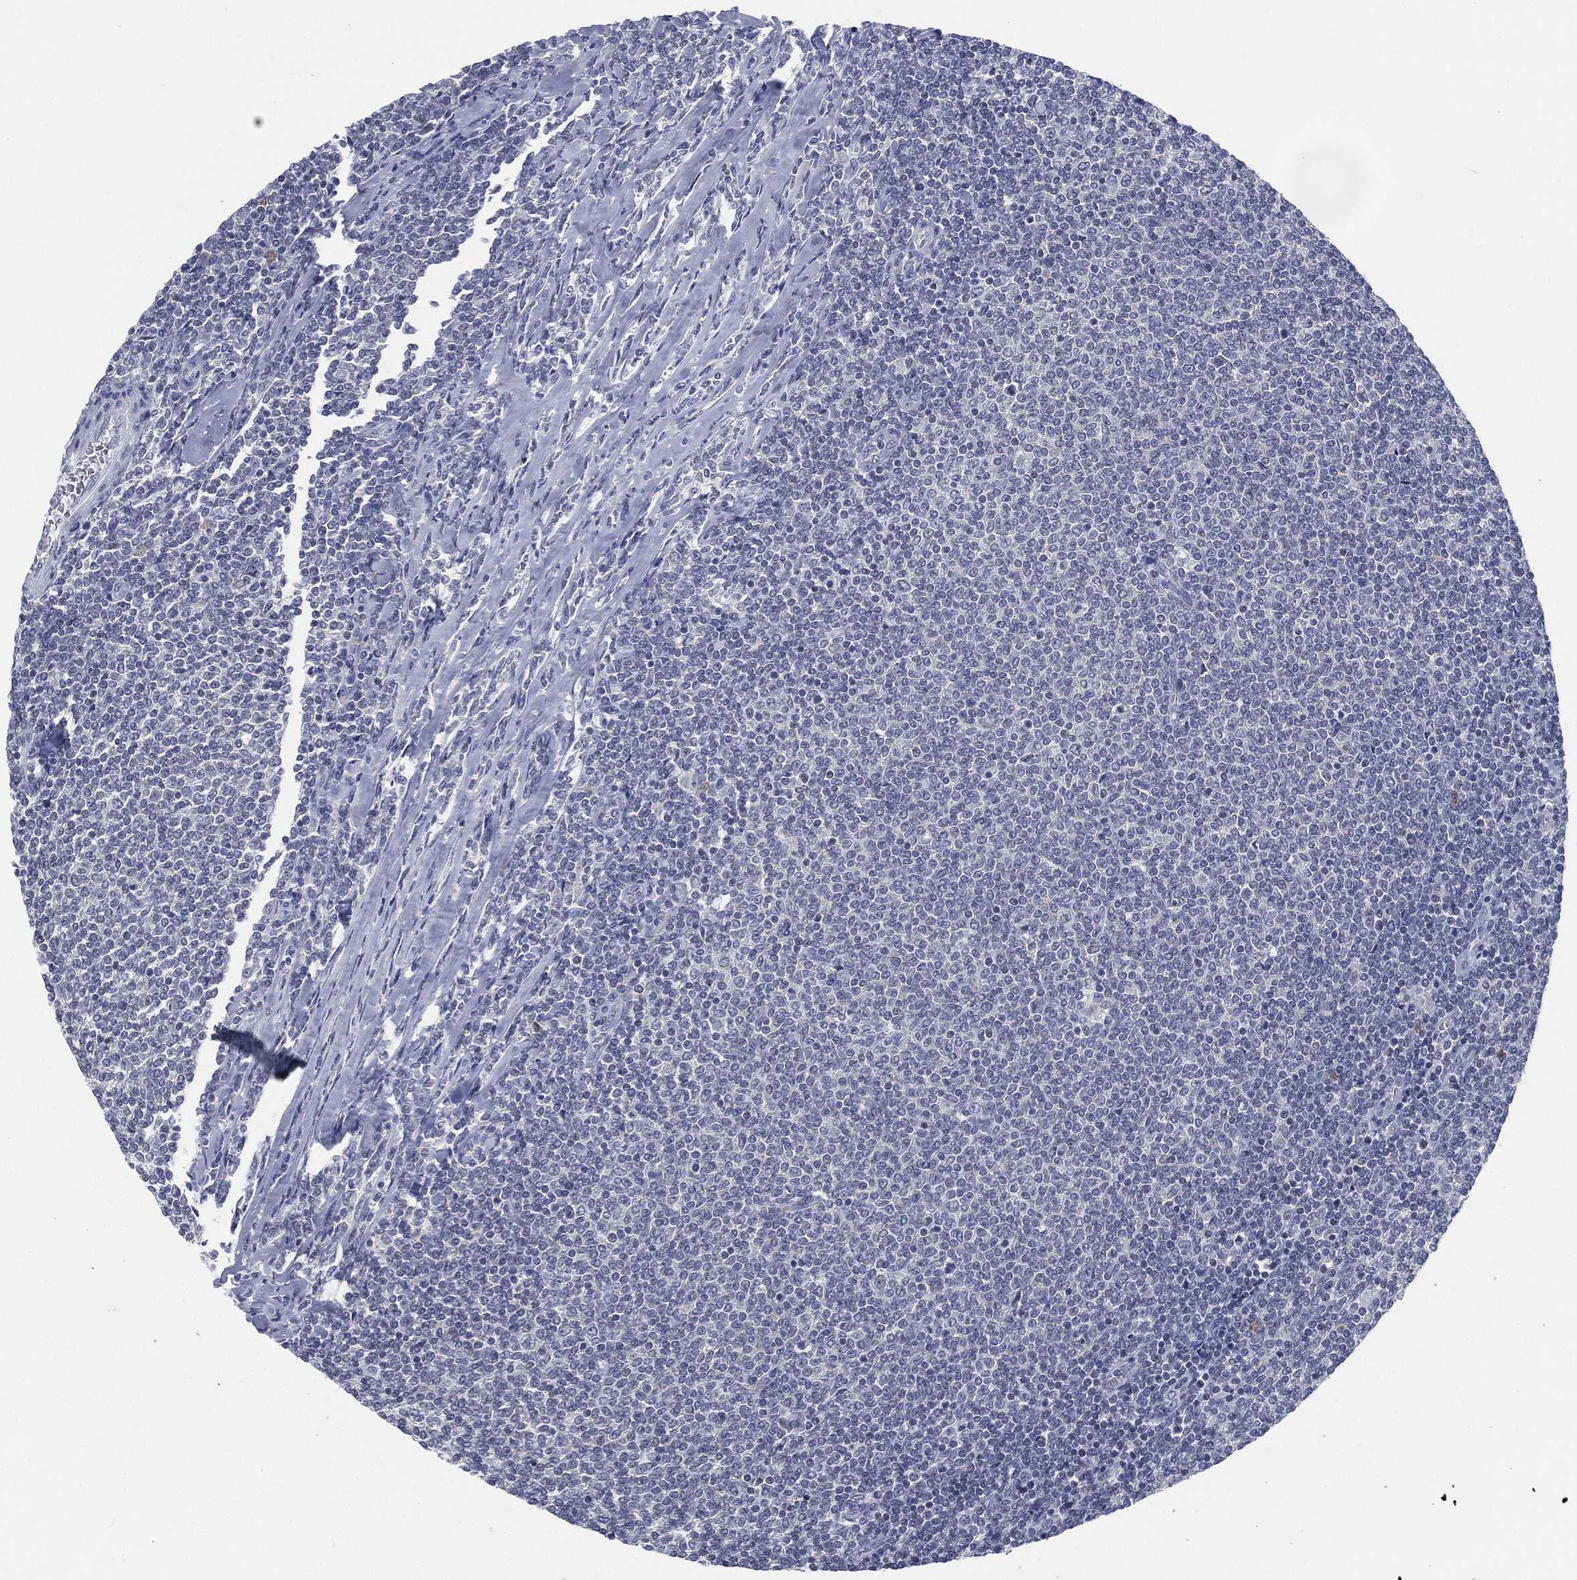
{"staining": {"intensity": "negative", "quantity": "none", "location": "none"}, "tissue": "lymphoma", "cell_type": "Tumor cells", "image_type": "cancer", "snomed": [{"axis": "morphology", "description": "Malignant lymphoma, non-Hodgkin's type, Low grade"}, {"axis": "topography", "description": "Lymph node"}], "caption": "Low-grade malignant lymphoma, non-Hodgkin's type was stained to show a protein in brown. There is no significant staining in tumor cells. (Brightfield microscopy of DAB immunohistochemistry at high magnification).", "gene": "PROM1", "patient": {"sex": "male", "age": 52}}